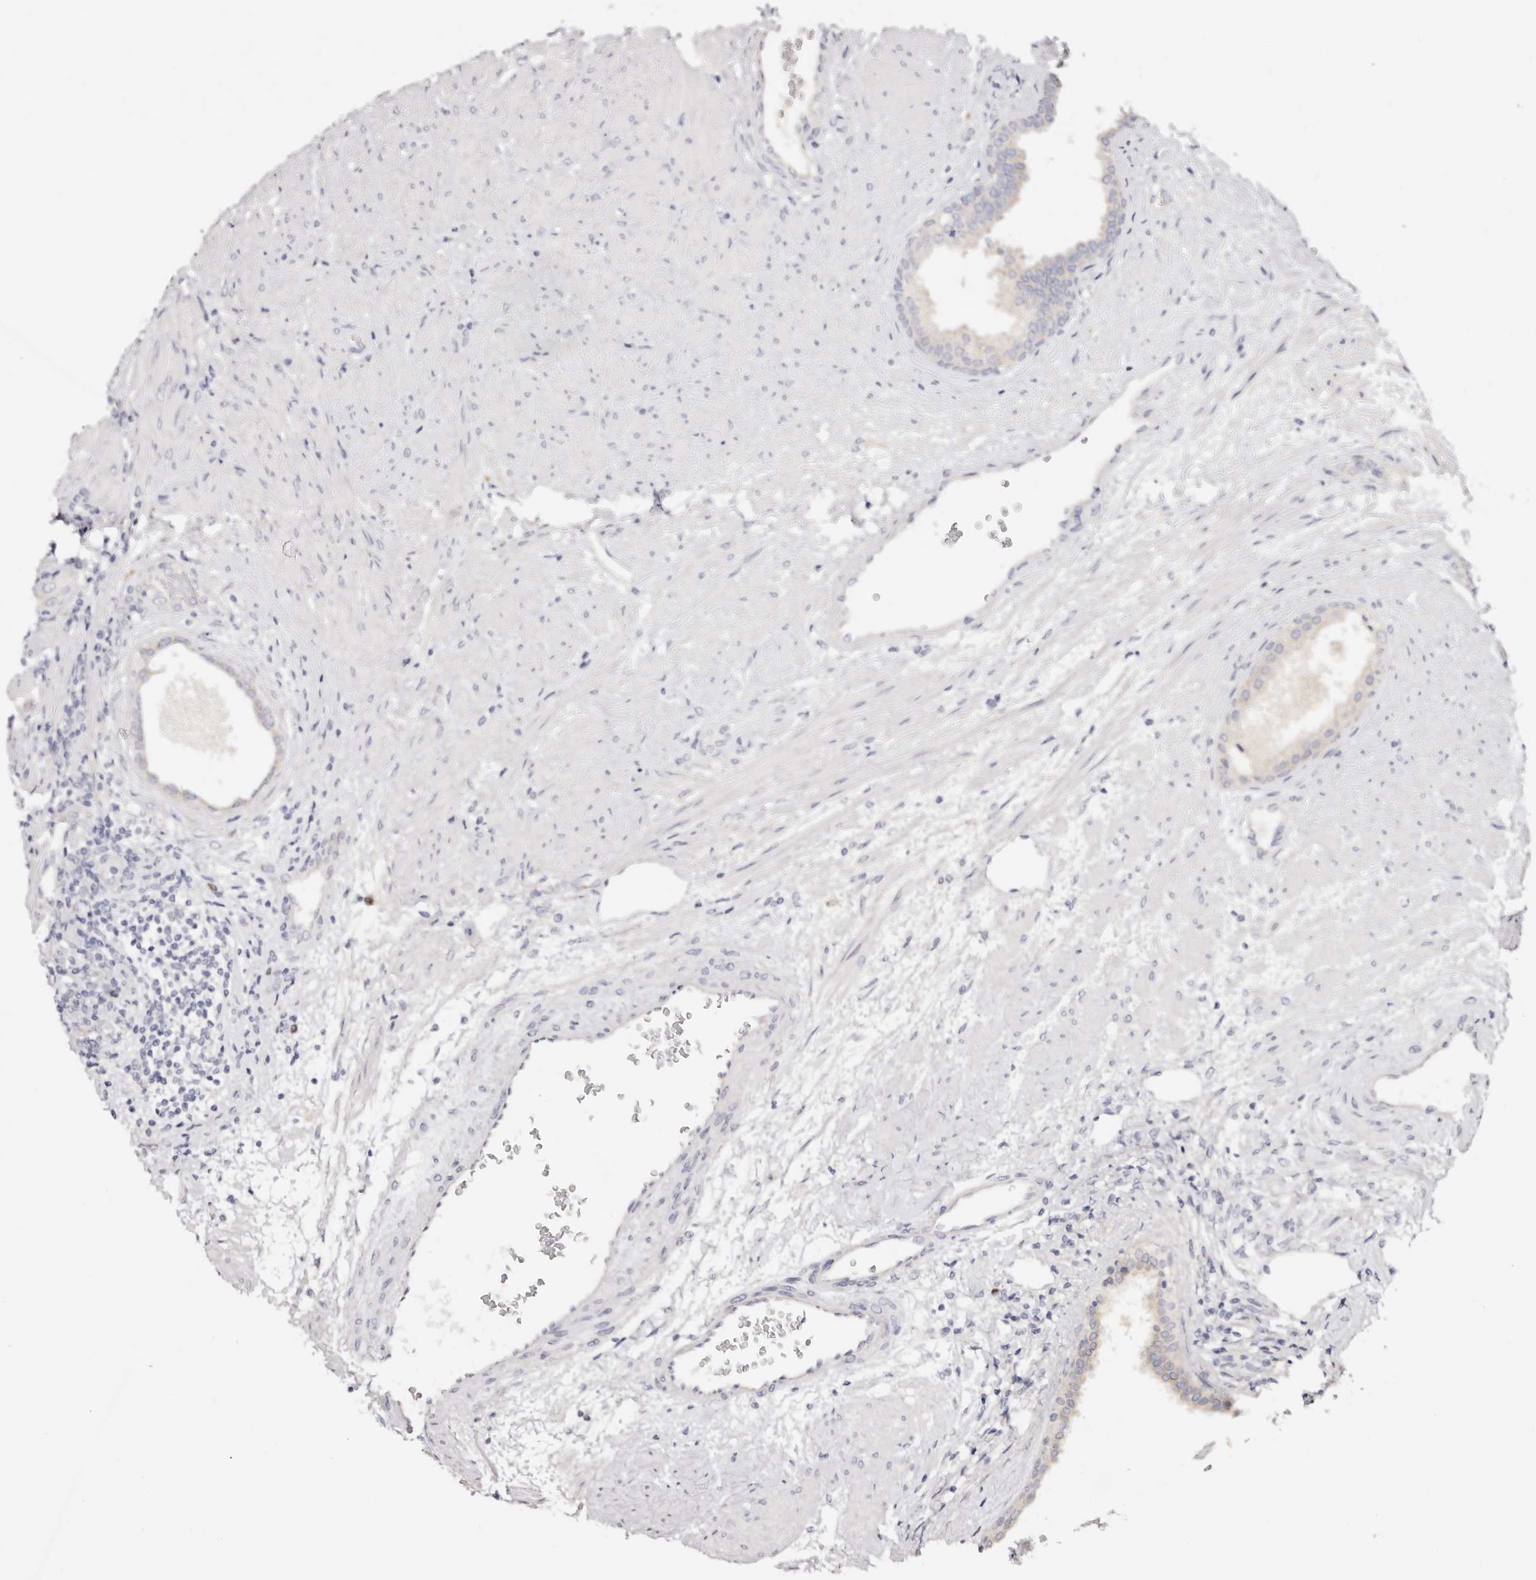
{"staining": {"intensity": "weak", "quantity": "<25%", "location": "cytoplasmic/membranous"}, "tissue": "prostate", "cell_type": "Glandular cells", "image_type": "normal", "snomed": [{"axis": "morphology", "description": "Normal tissue, NOS"}, {"axis": "topography", "description": "Prostate"}], "caption": "Human prostate stained for a protein using IHC exhibits no staining in glandular cells.", "gene": "DNASE1", "patient": {"sex": "male", "age": 76}}